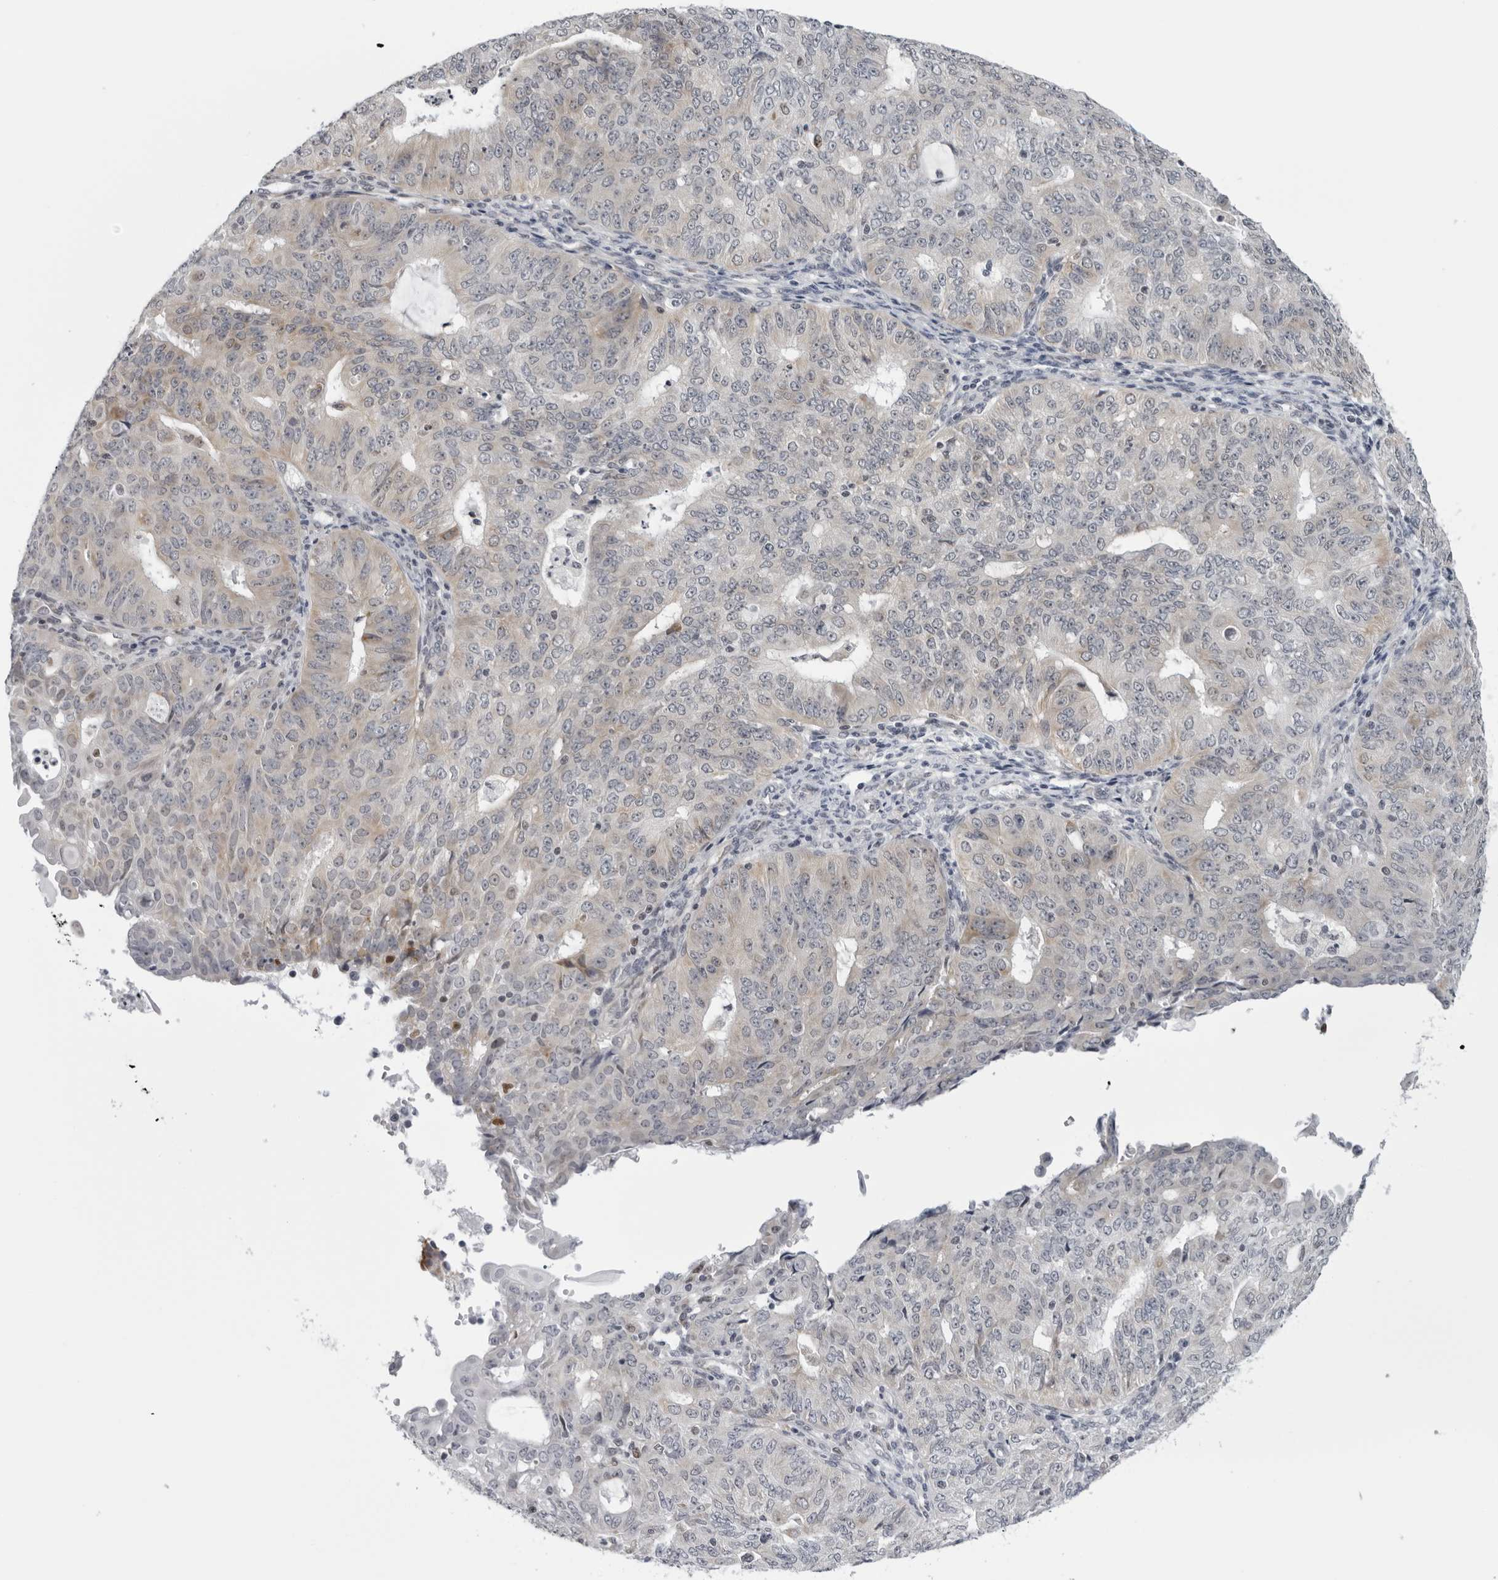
{"staining": {"intensity": "negative", "quantity": "none", "location": "none"}, "tissue": "endometrial cancer", "cell_type": "Tumor cells", "image_type": "cancer", "snomed": [{"axis": "morphology", "description": "Adenocarcinoma, NOS"}, {"axis": "topography", "description": "Endometrium"}], "caption": "A photomicrograph of human endometrial adenocarcinoma is negative for staining in tumor cells. (Stains: DAB IHC with hematoxylin counter stain, Microscopy: brightfield microscopy at high magnification).", "gene": "CPT2", "patient": {"sex": "female", "age": 32}}